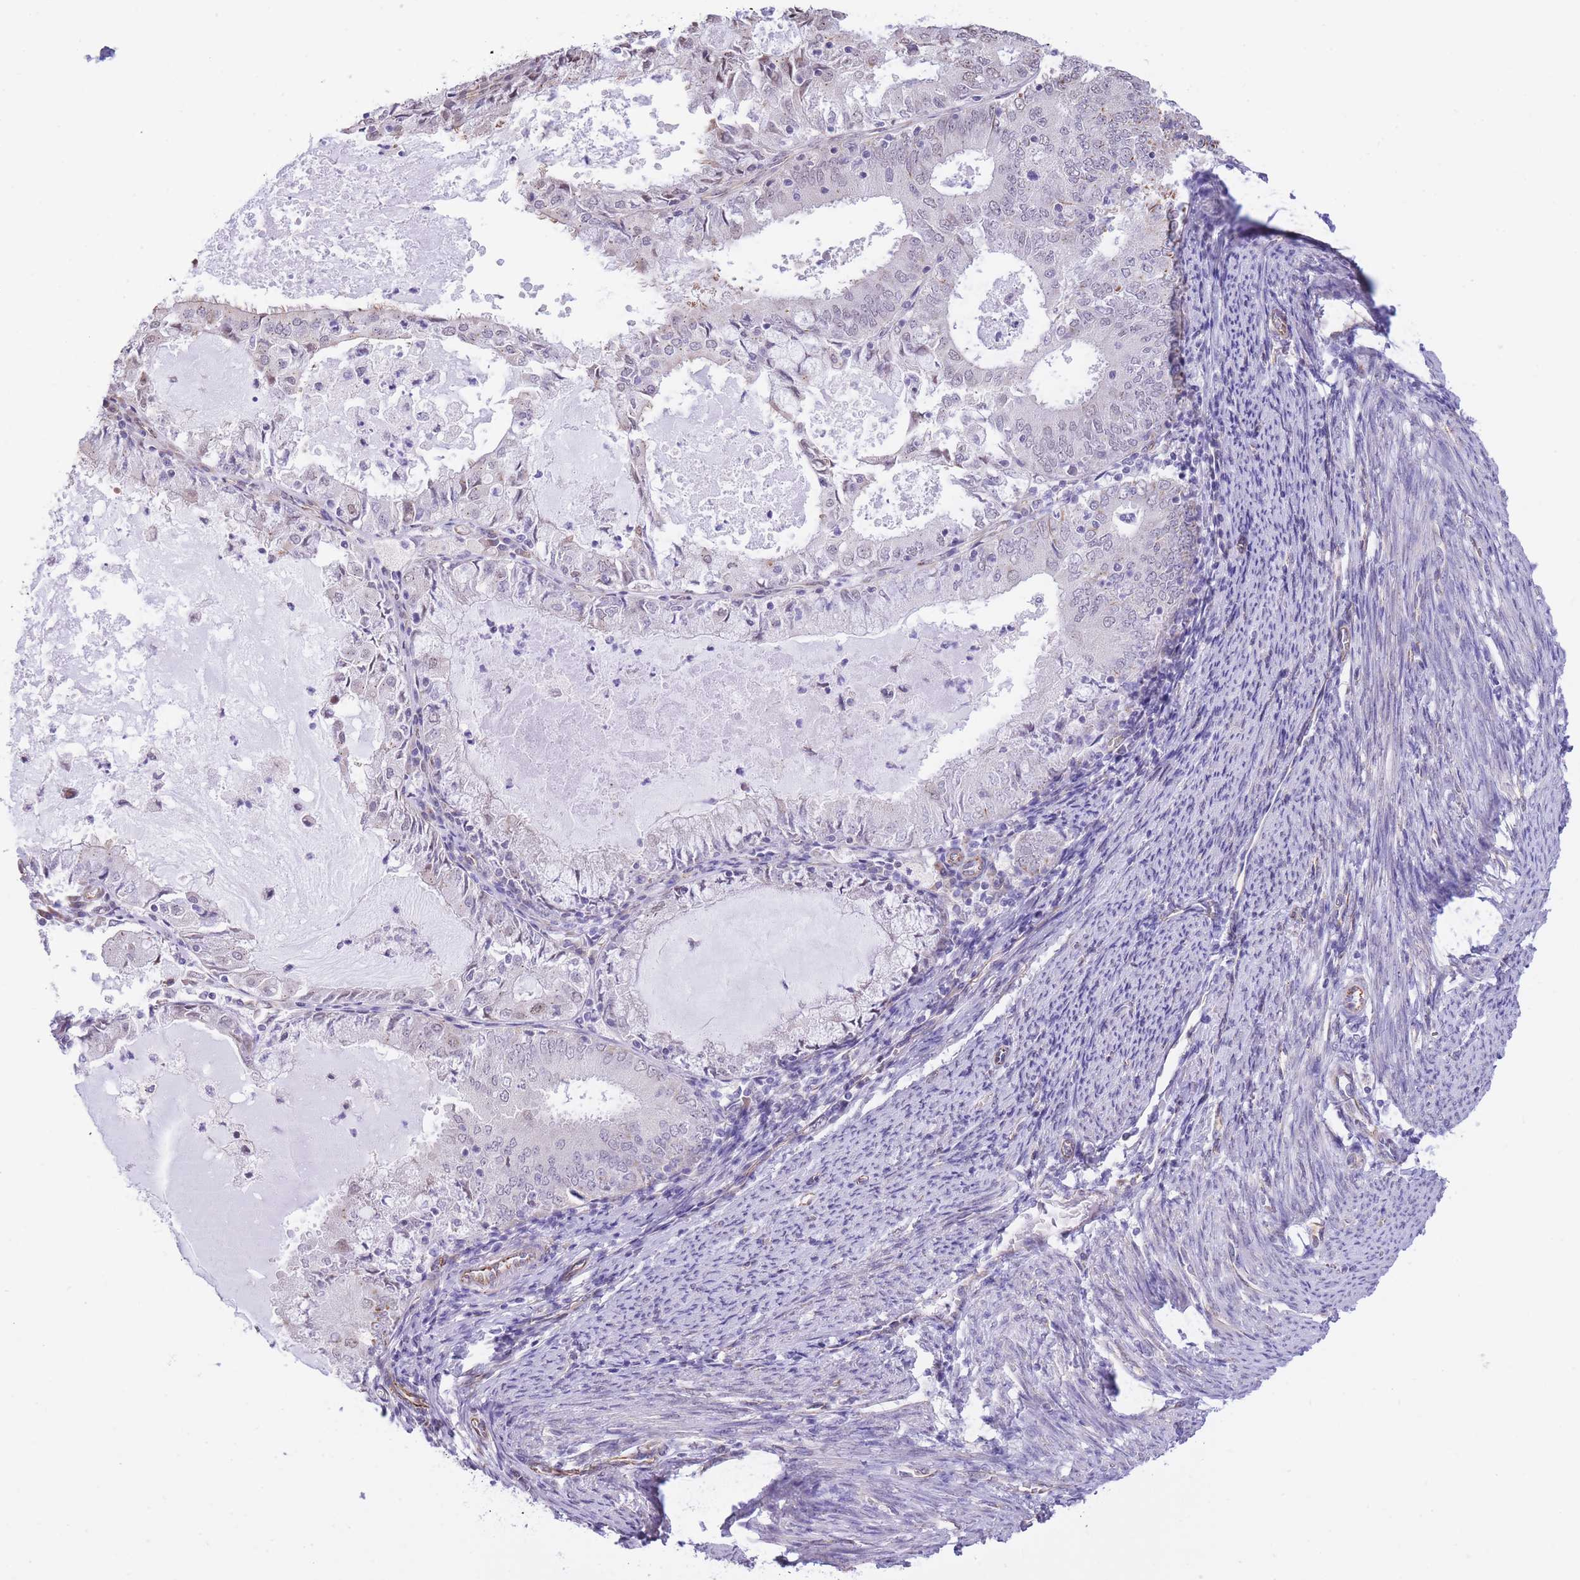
{"staining": {"intensity": "moderate", "quantity": "<25%", "location": "cytoplasmic/membranous"}, "tissue": "endometrial cancer", "cell_type": "Tumor cells", "image_type": "cancer", "snomed": [{"axis": "morphology", "description": "Adenocarcinoma, NOS"}, {"axis": "topography", "description": "Endometrium"}], "caption": "IHC histopathology image of adenocarcinoma (endometrial) stained for a protein (brown), which shows low levels of moderate cytoplasmic/membranous positivity in about <25% of tumor cells.", "gene": "PSG8", "patient": {"sex": "female", "age": 57}}